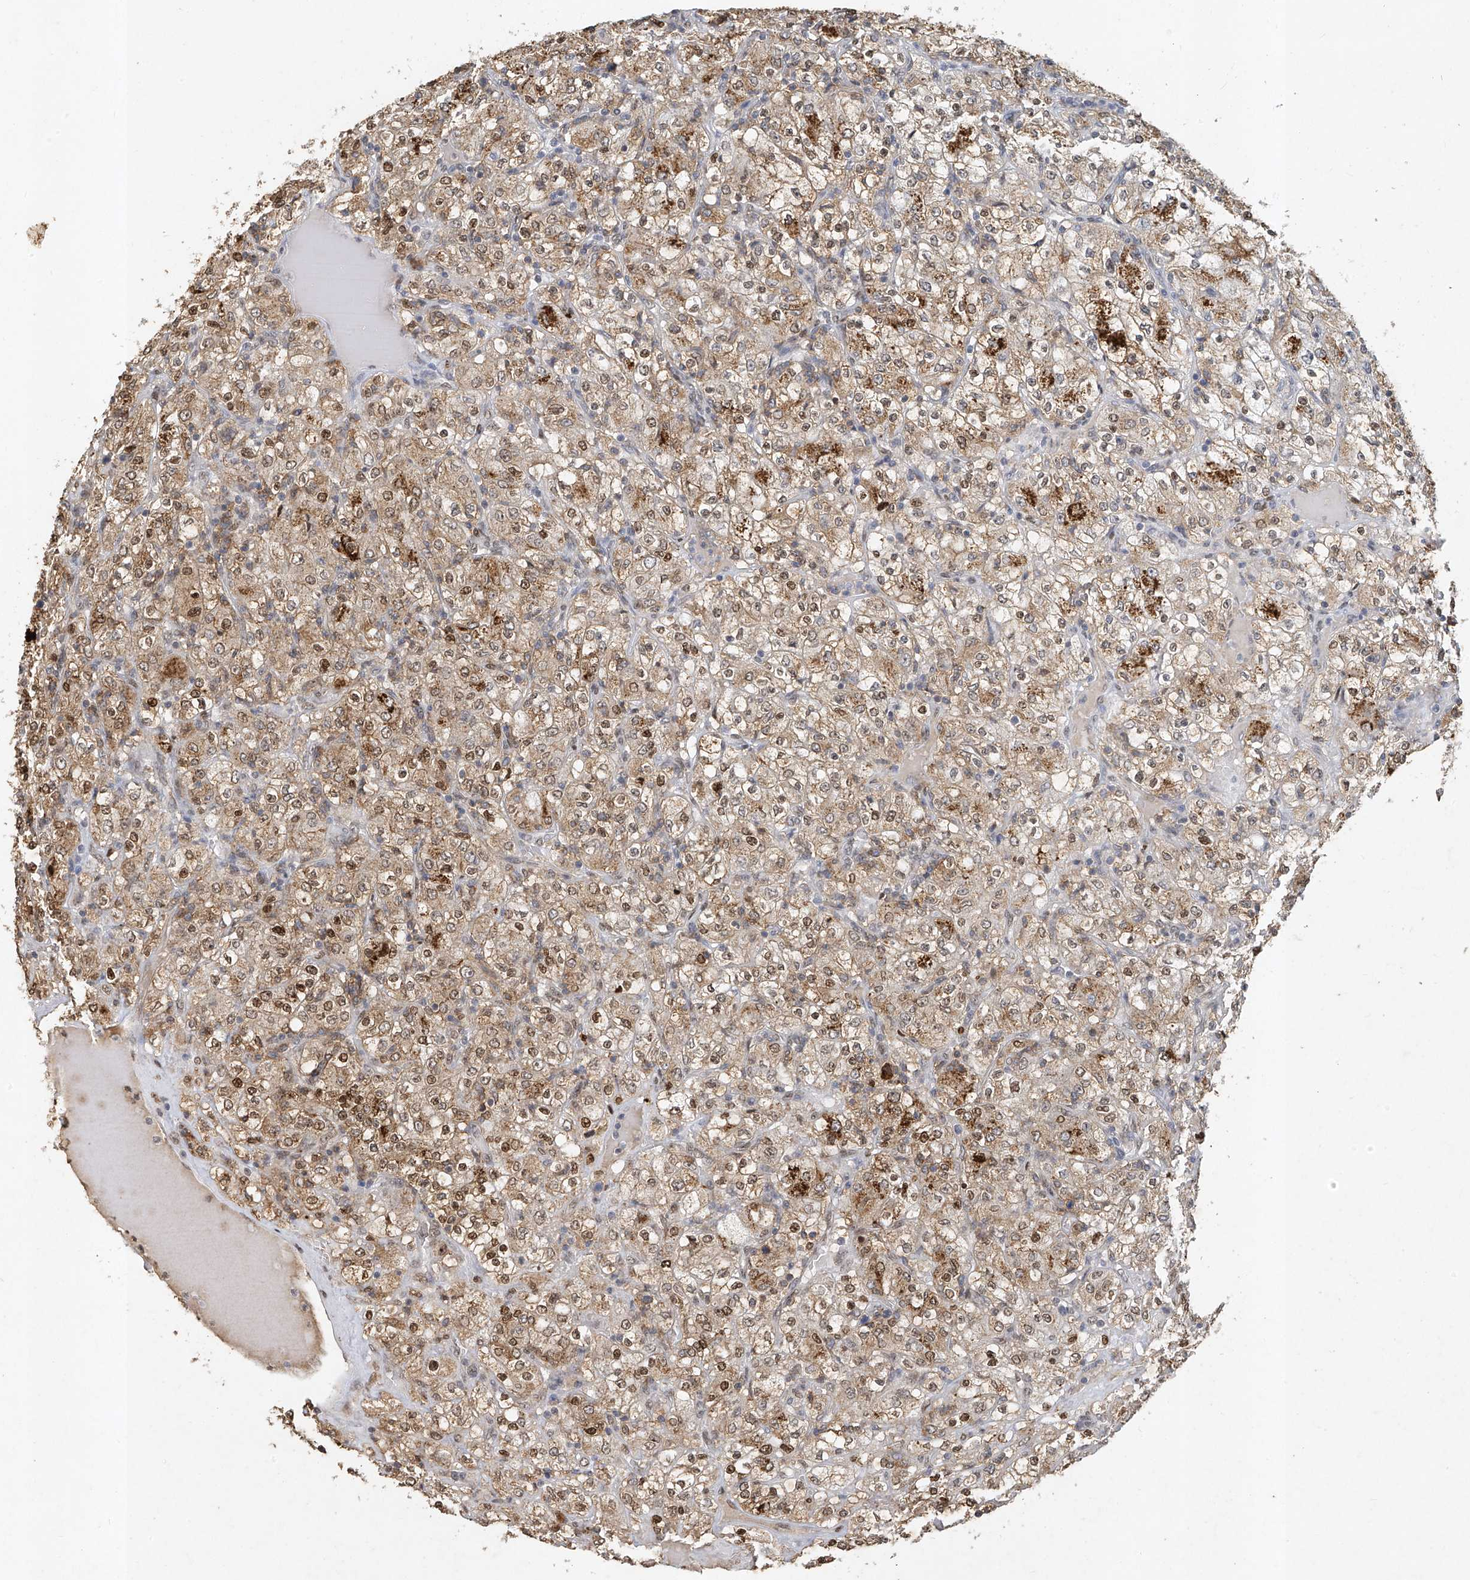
{"staining": {"intensity": "moderate", "quantity": ">75%", "location": "cytoplasmic/membranous,nuclear"}, "tissue": "renal cancer", "cell_type": "Tumor cells", "image_type": "cancer", "snomed": [{"axis": "morphology", "description": "Normal tissue, NOS"}, {"axis": "morphology", "description": "Adenocarcinoma, NOS"}, {"axis": "topography", "description": "Kidney"}], "caption": "Immunohistochemistry (IHC) of renal cancer reveals medium levels of moderate cytoplasmic/membranous and nuclear staining in about >75% of tumor cells.", "gene": "ATRIP", "patient": {"sex": "female", "age": 72}}